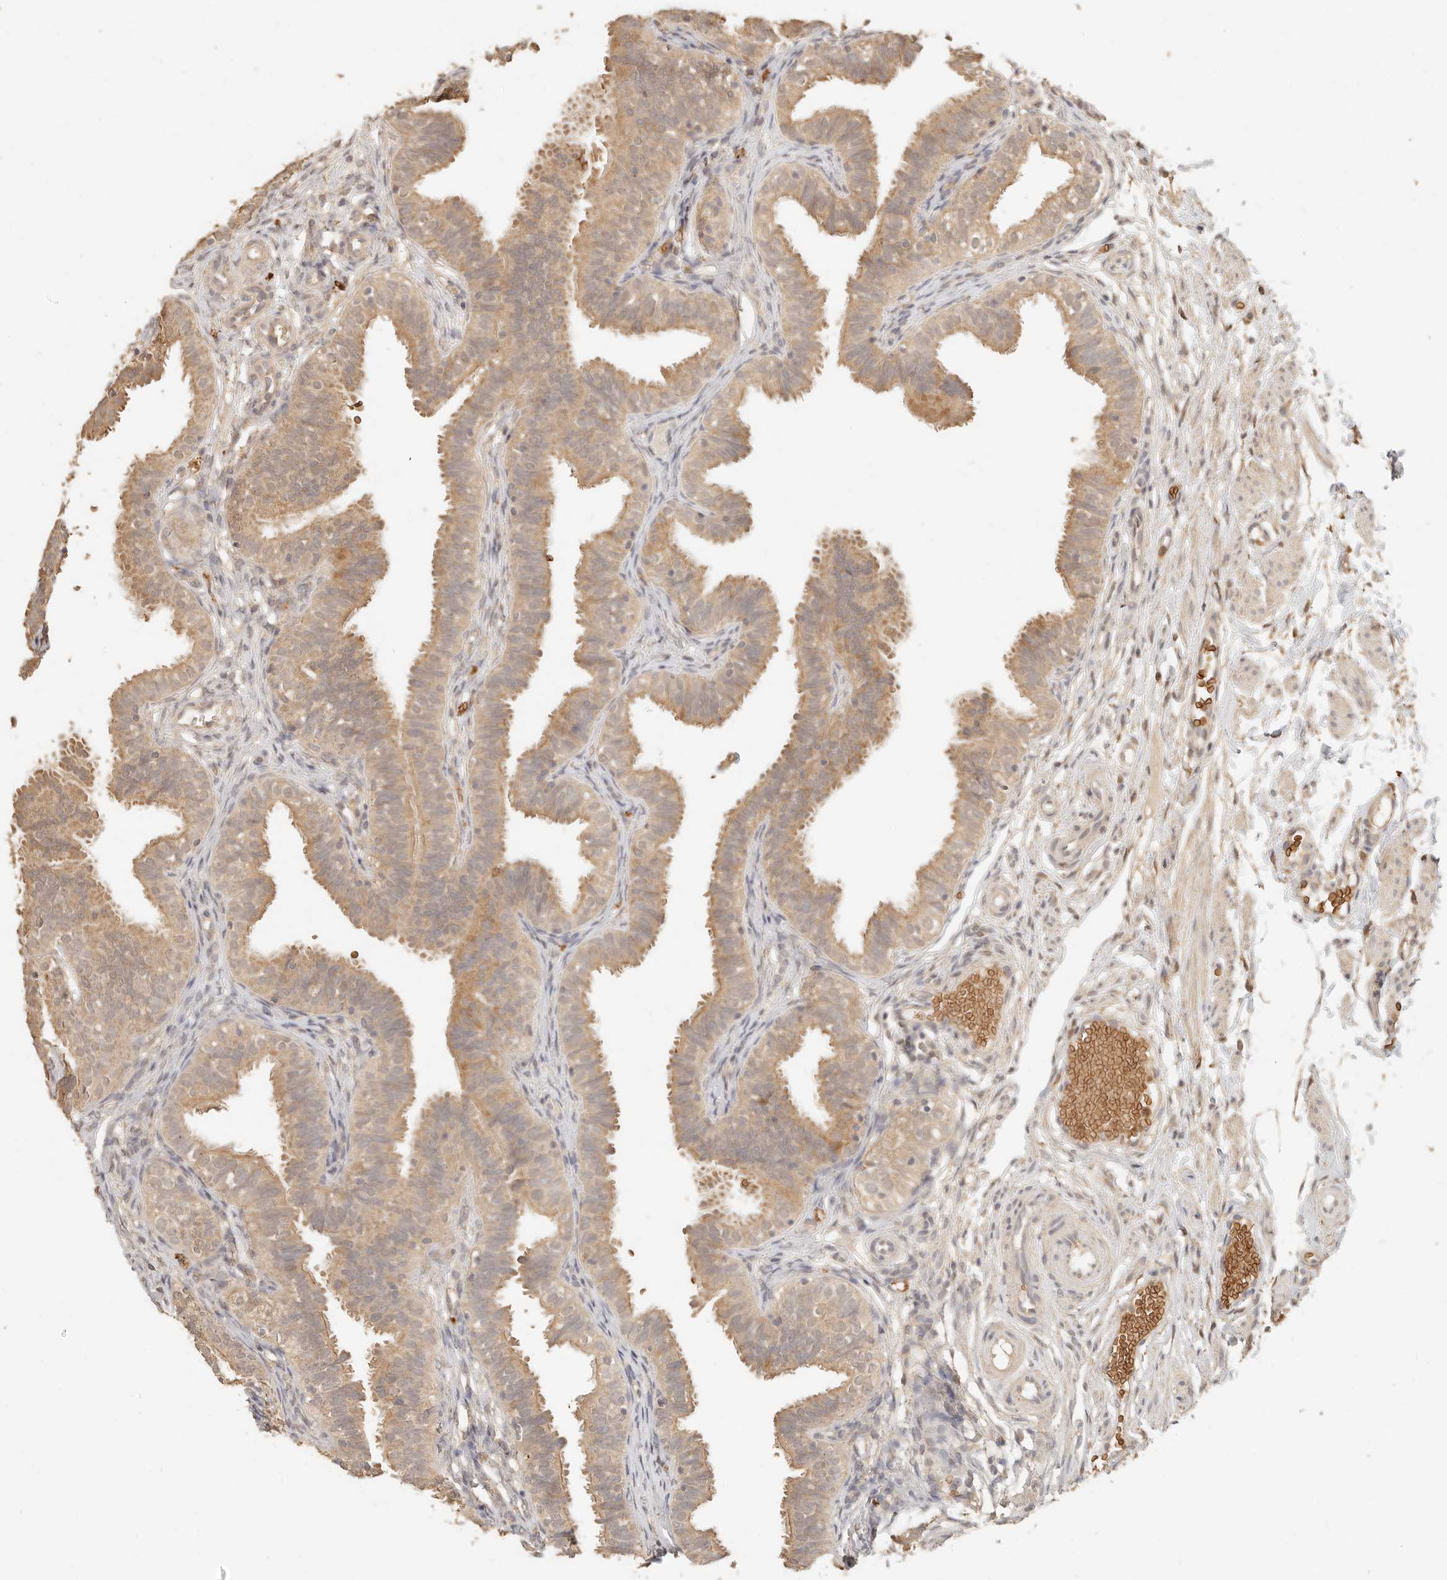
{"staining": {"intensity": "weak", "quantity": ">75%", "location": "cytoplasmic/membranous"}, "tissue": "fallopian tube", "cell_type": "Glandular cells", "image_type": "normal", "snomed": [{"axis": "morphology", "description": "Normal tissue, NOS"}, {"axis": "topography", "description": "Fallopian tube"}], "caption": "DAB (3,3'-diaminobenzidine) immunohistochemical staining of benign human fallopian tube shows weak cytoplasmic/membranous protein expression in approximately >75% of glandular cells. The protein is stained brown, and the nuclei are stained in blue (DAB (3,3'-diaminobenzidine) IHC with brightfield microscopy, high magnification).", "gene": "INTS11", "patient": {"sex": "female", "age": 35}}